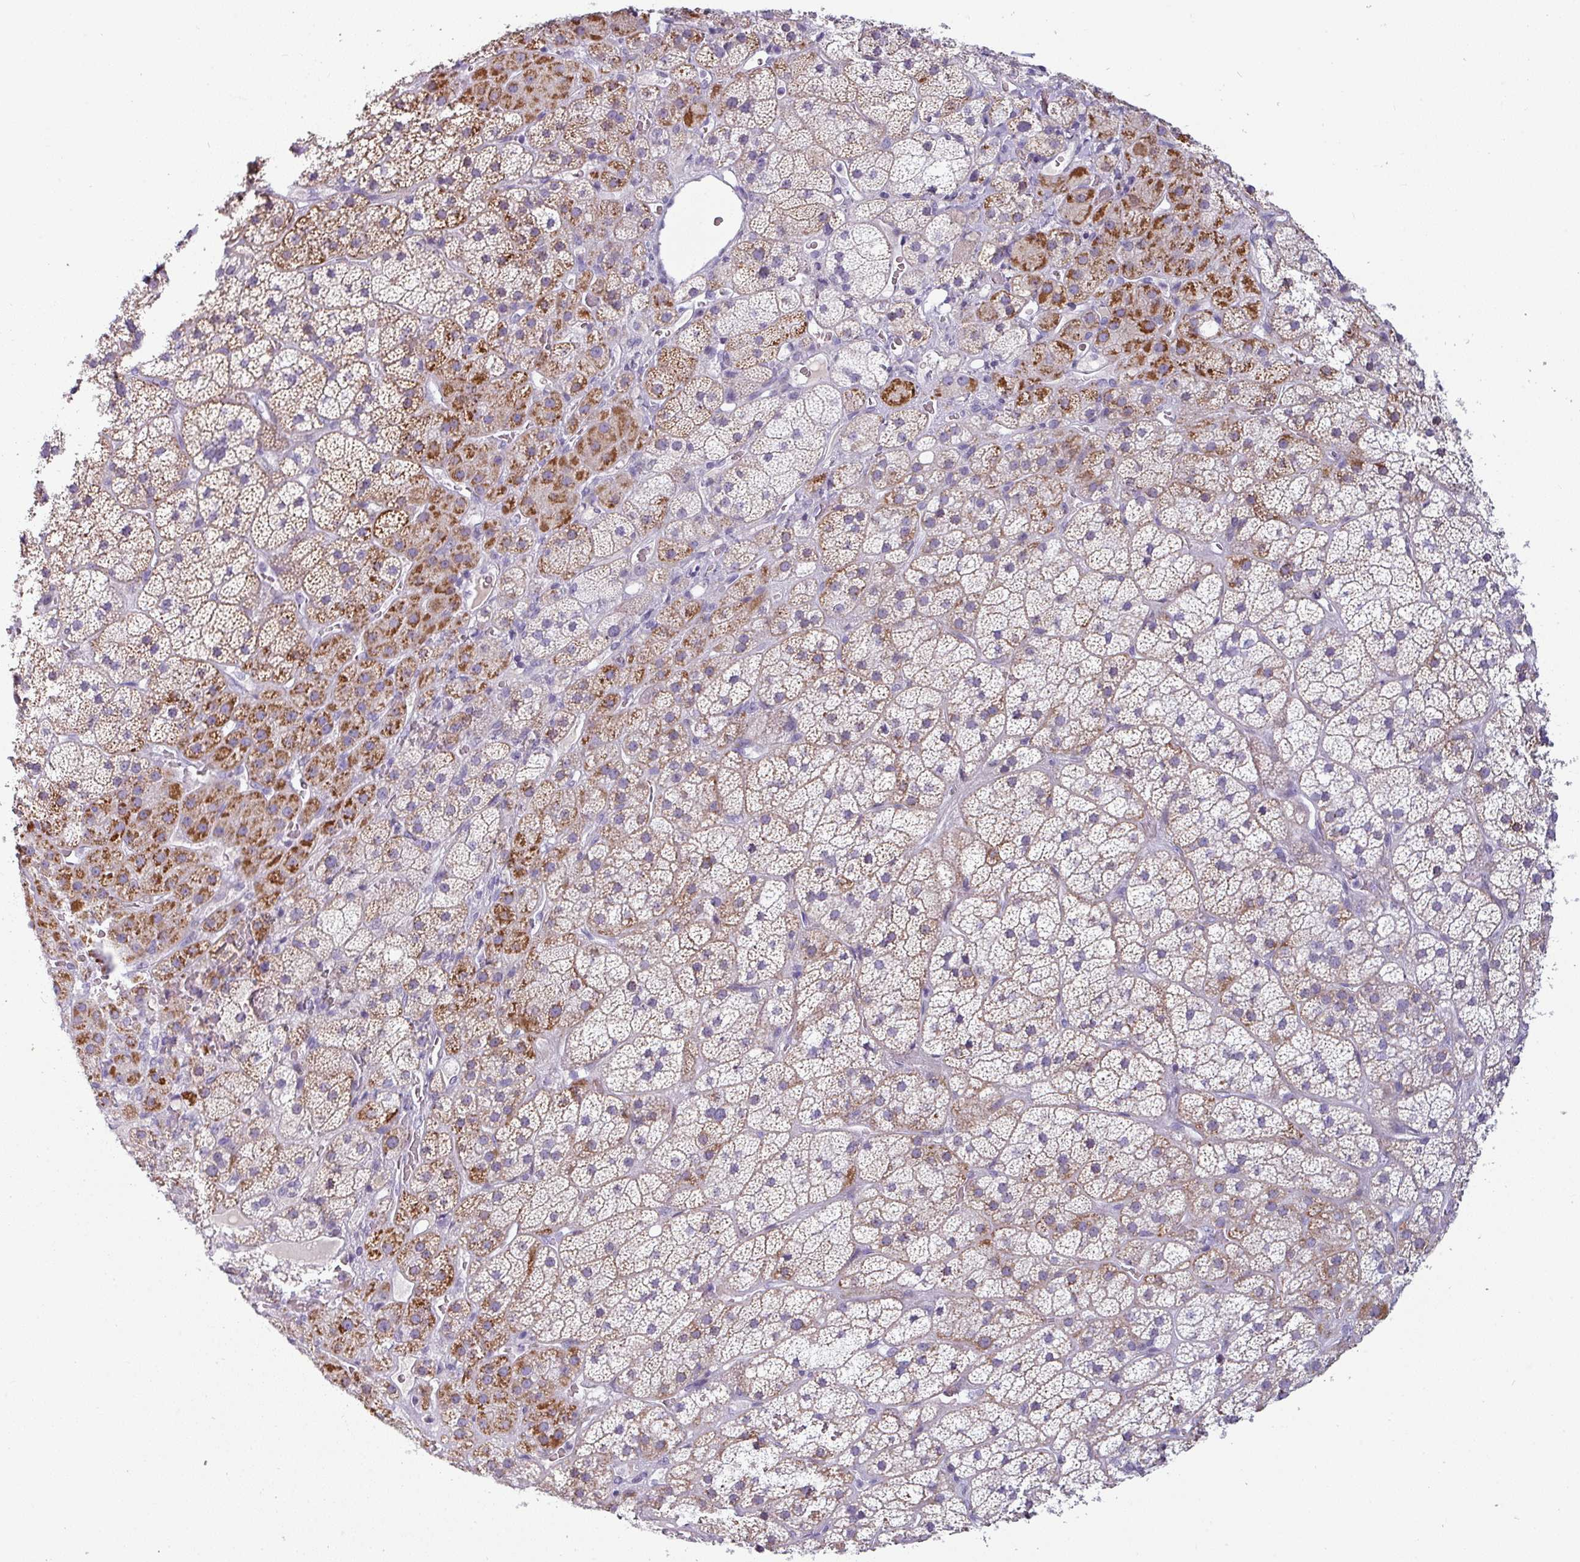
{"staining": {"intensity": "strong", "quantity": "25%-75%", "location": "cytoplasmic/membranous"}, "tissue": "adrenal gland", "cell_type": "Glandular cells", "image_type": "normal", "snomed": [{"axis": "morphology", "description": "Normal tissue, NOS"}, {"axis": "topography", "description": "Adrenal gland"}], "caption": "Immunohistochemistry micrograph of normal human adrenal gland stained for a protein (brown), which reveals high levels of strong cytoplasmic/membranous expression in about 25%-75% of glandular cells.", "gene": "SLC26A9", "patient": {"sex": "male", "age": 57}}